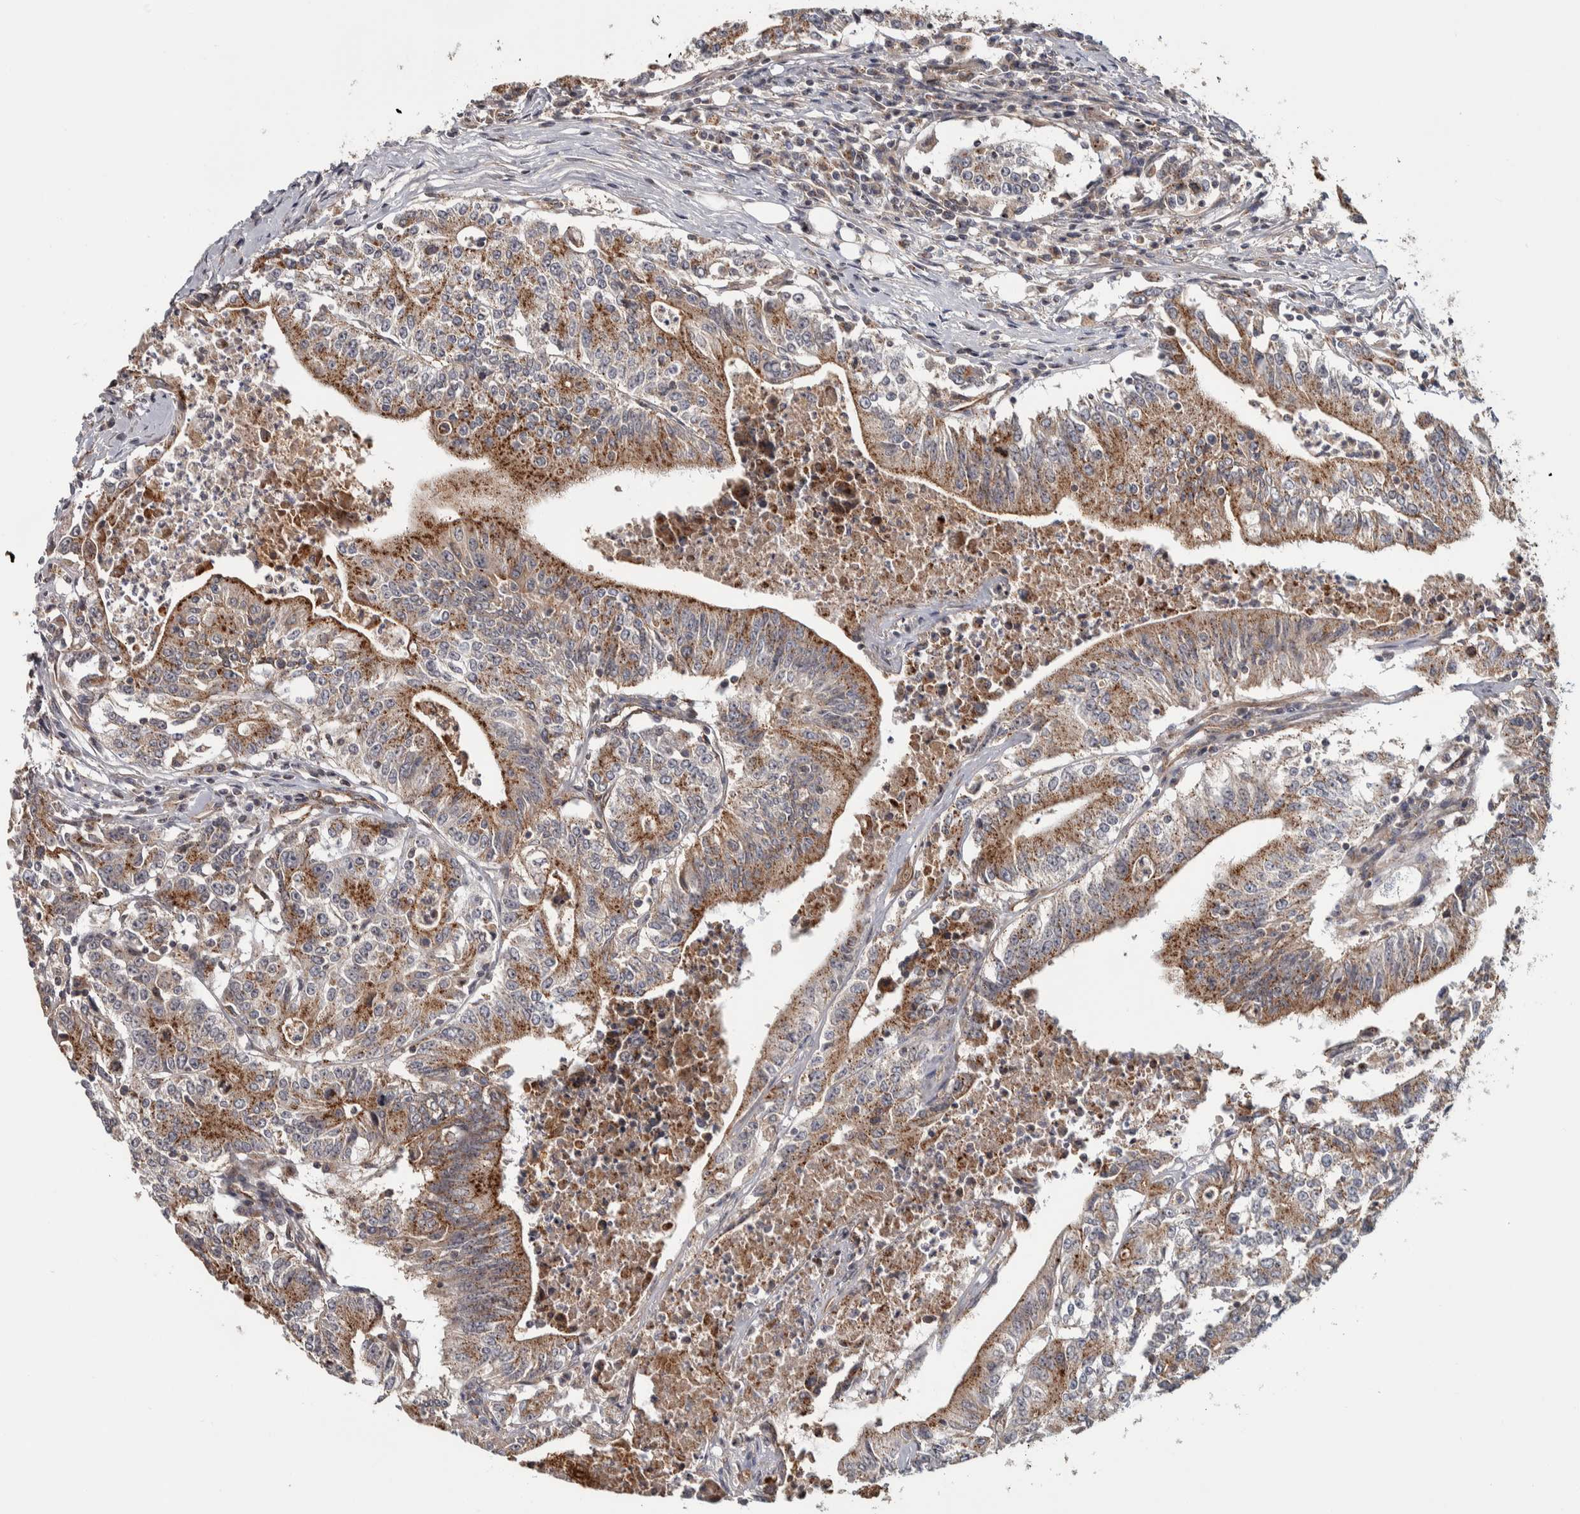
{"staining": {"intensity": "strong", "quantity": "25%-75%", "location": "cytoplasmic/membranous"}, "tissue": "colorectal cancer", "cell_type": "Tumor cells", "image_type": "cancer", "snomed": [{"axis": "morphology", "description": "Adenocarcinoma, NOS"}, {"axis": "topography", "description": "Colon"}], "caption": "Colorectal cancer stained with a protein marker exhibits strong staining in tumor cells.", "gene": "CHMP4C", "patient": {"sex": "female", "age": 77}}